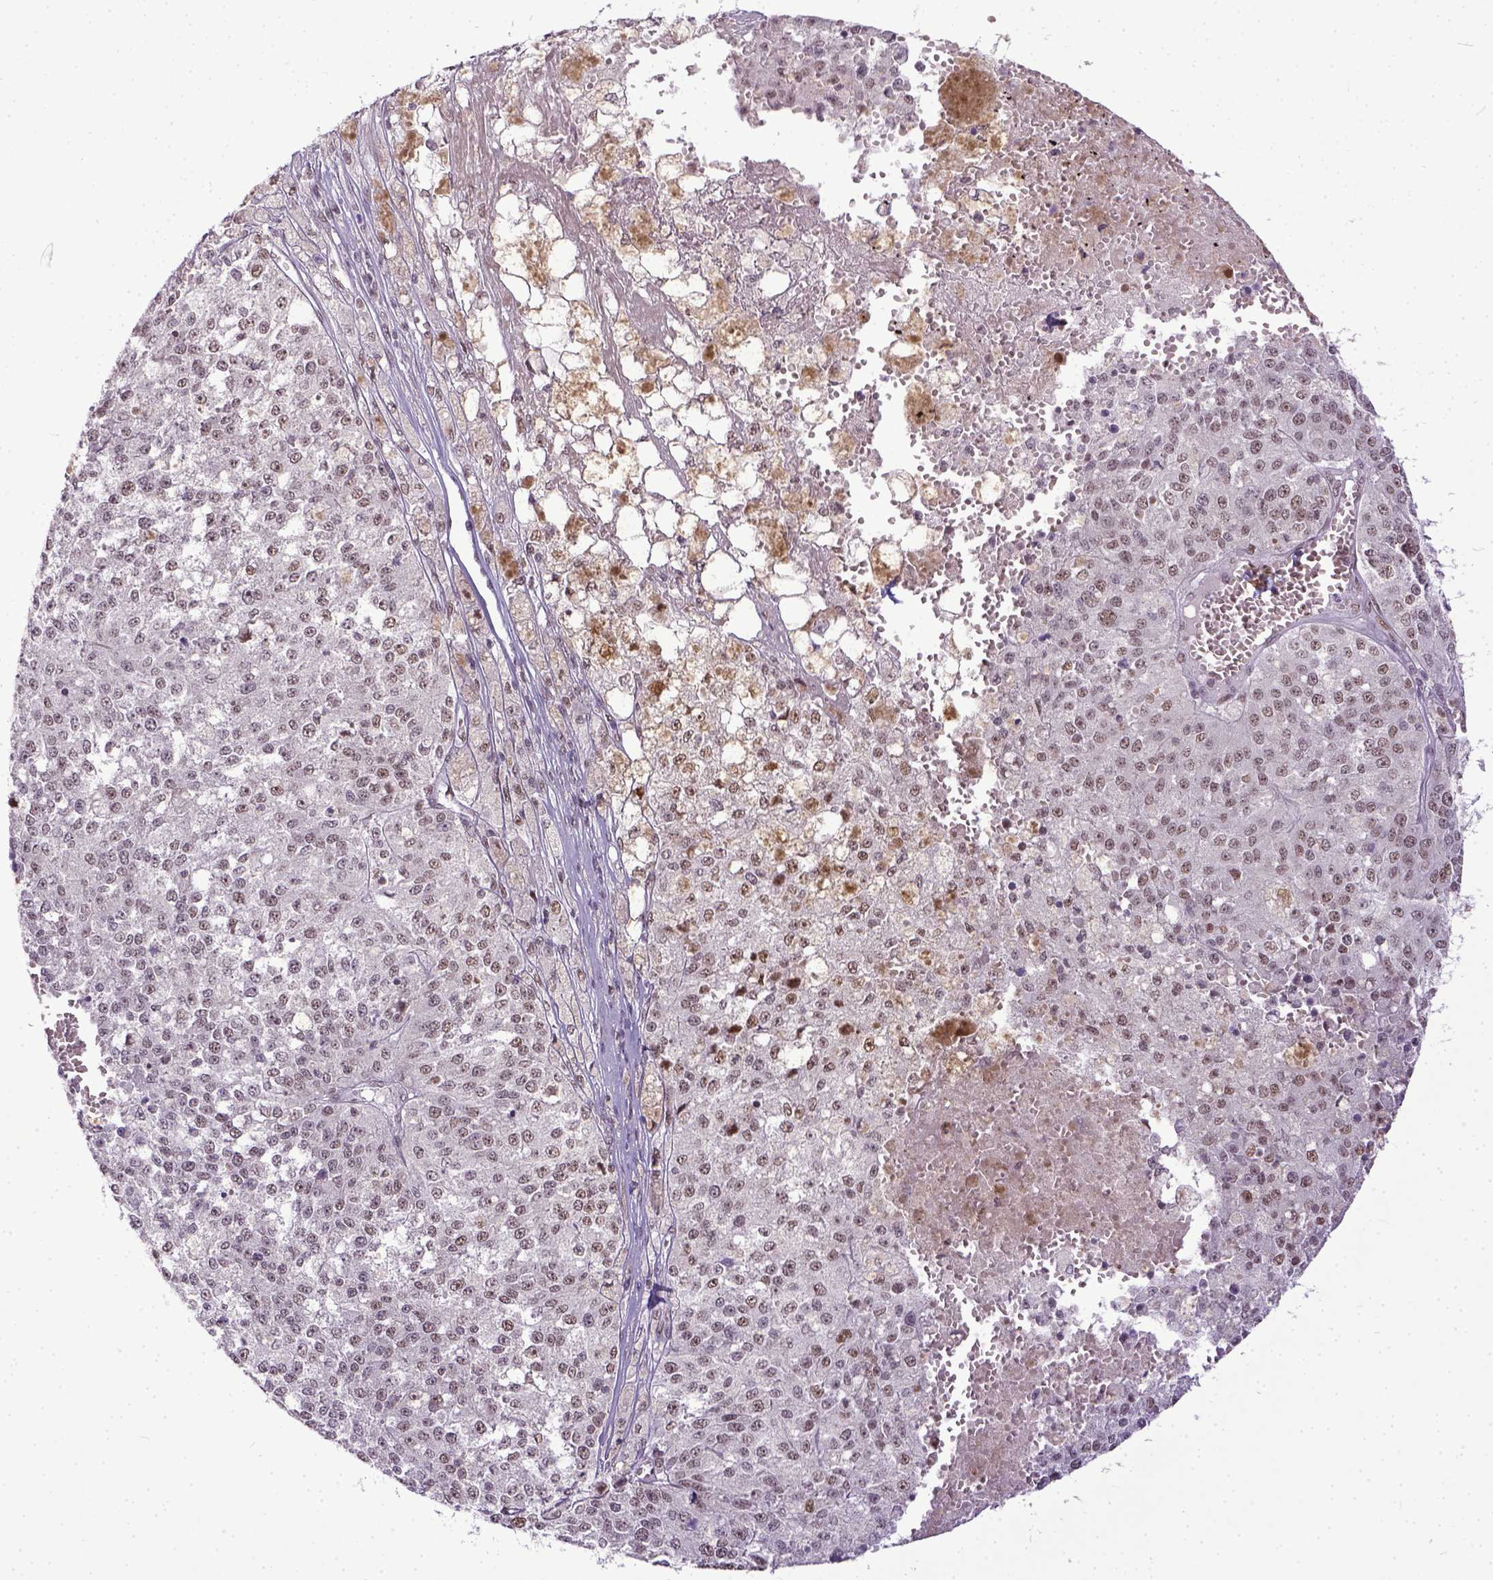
{"staining": {"intensity": "moderate", "quantity": ">75%", "location": "nuclear"}, "tissue": "melanoma", "cell_type": "Tumor cells", "image_type": "cancer", "snomed": [{"axis": "morphology", "description": "Malignant melanoma, Metastatic site"}, {"axis": "topography", "description": "Lymph node"}], "caption": "Human melanoma stained for a protein (brown) reveals moderate nuclear positive positivity in about >75% of tumor cells.", "gene": "ERCC1", "patient": {"sex": "female", "age": 64}}